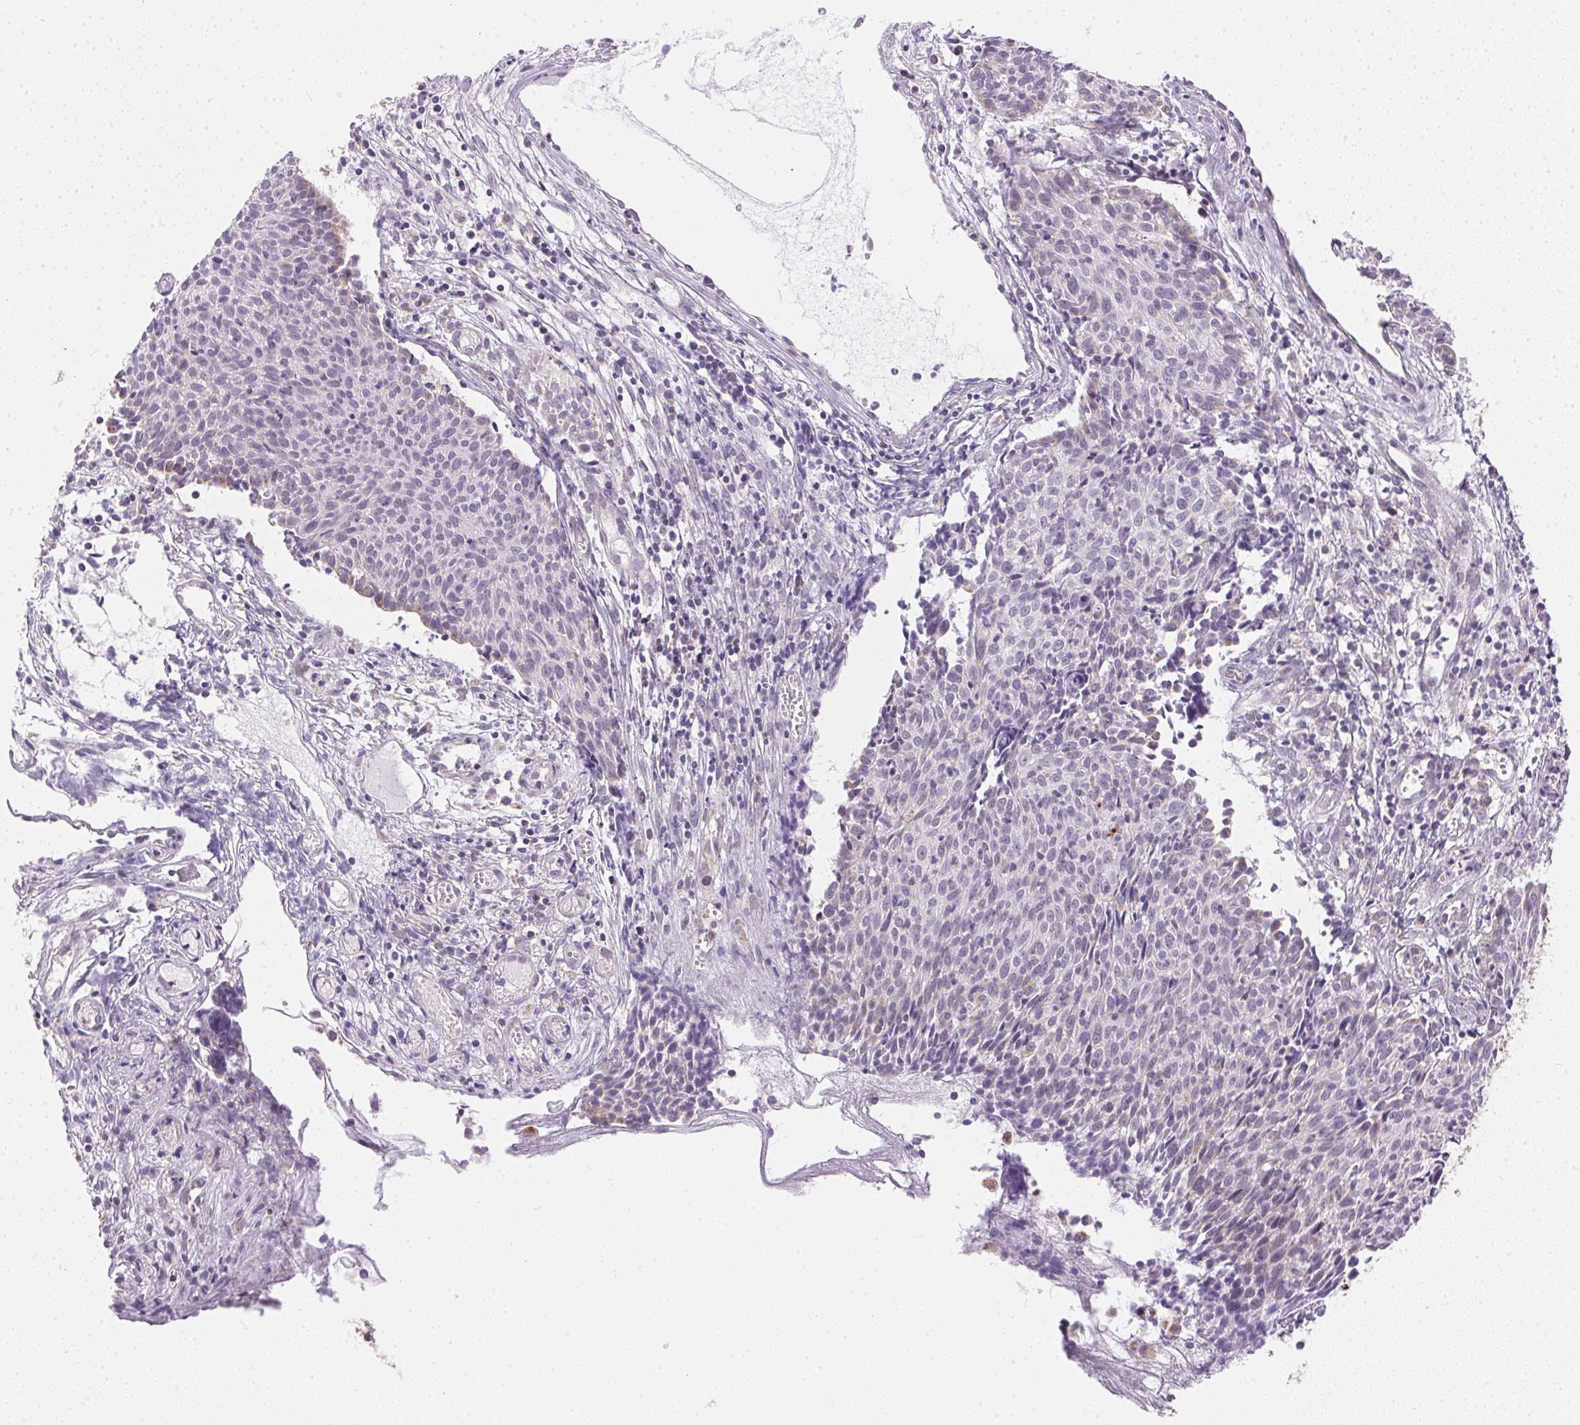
{"staining": {"intensity": "negative", "quantity": "none", "location": "none"}, "tissue": "cervical cancer", "cell_type": "Tumor cells", "image_type": "cancer", "snomed": [{"axis": "morphology", "description": "Squamous cell carcinoma, NOS"}, {"axis": "topography", "description": "Cervix"}], "caption": "Tumor cells show no significant protein staining in cervical squamous cell carcinoma. Nuclei are stained in blue.", "gene": "MAPK11", "patient": {"sex": "female", "age": 30}}